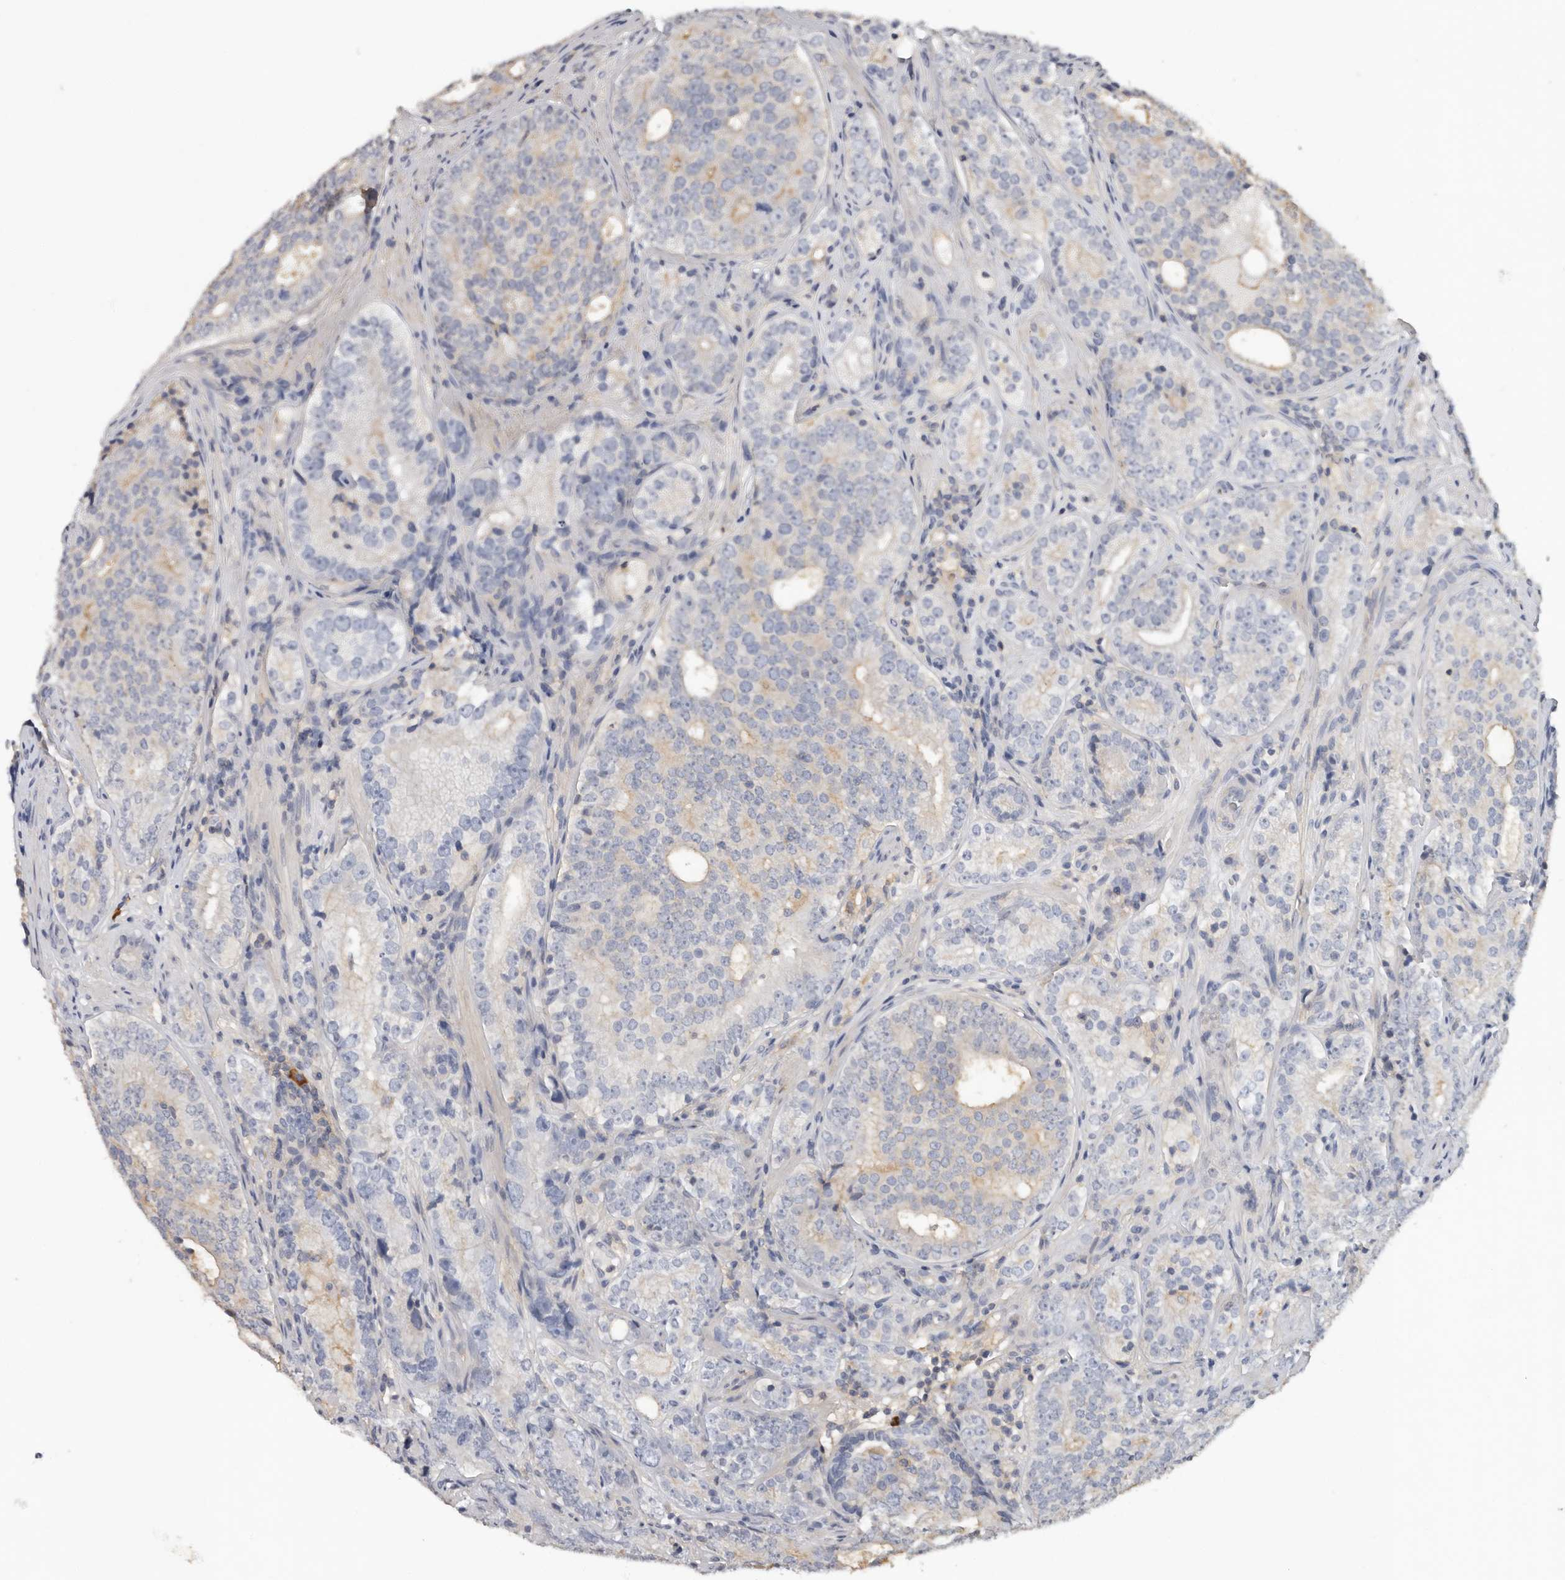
{"staining": {"intensity": "weak", "quantity": "<25%", "location": "cytoplasmic/membranous"}, "tissue": "prostate cancer", "cell_type": "Tumor cells", "image_type": "cancer", "snomed": [{"axis": "morphology", "description": "Adenocarcinoma, High grade"}, {"axis": "topography", "description": "Prostate"}], "caption": "IHC histopathology image of human high-grade adenocarcinoma (prostate) stained for a protein (brown), which shows no positivity in tumor cells. (Brightfield microscopy of DAB (3,3'-diaminobenzidine) IHC at high magnification).", "gene": "WDTC1", "patient": {"sex": "male", "age": 56}}